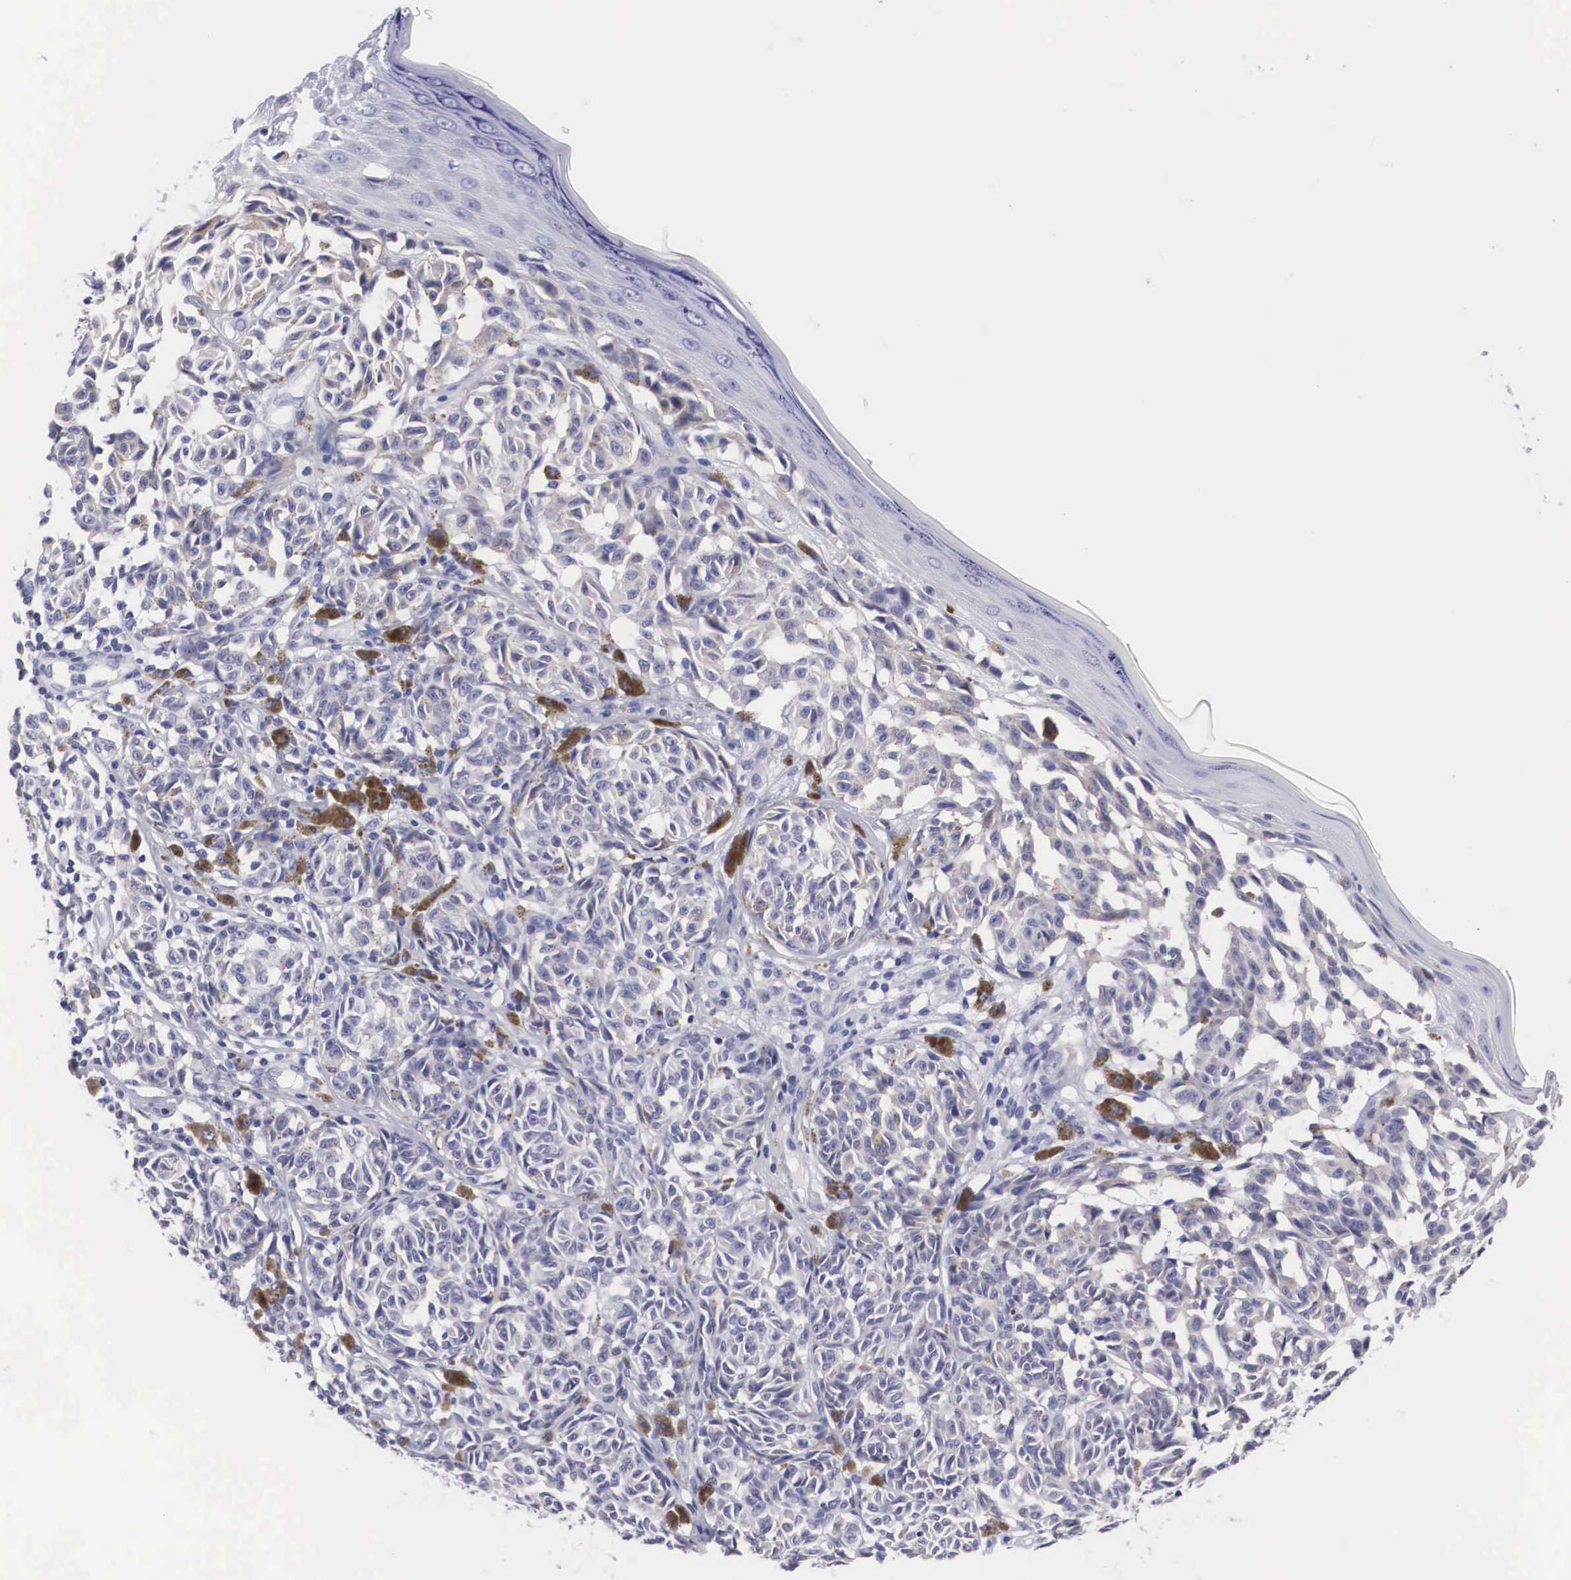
{"staining": {"intensity": "negative", "quantity": "none", "location": "none"}, "tissue": "melanoma", "cell_type": "Tumor cells", "image_type": "cancer", "snomed": [{"axis": "morphology", "description": "Malignant melanoma, NOS"}, {"axis": "topography", "description": "Skin"}], "caption": "This is an immunohistochemistry photomicrograph of malignant melanoma. There is no positivity in tumor cells.", "gene": "ARMCX3", "patient": {"sex": "male", "age": 49}}